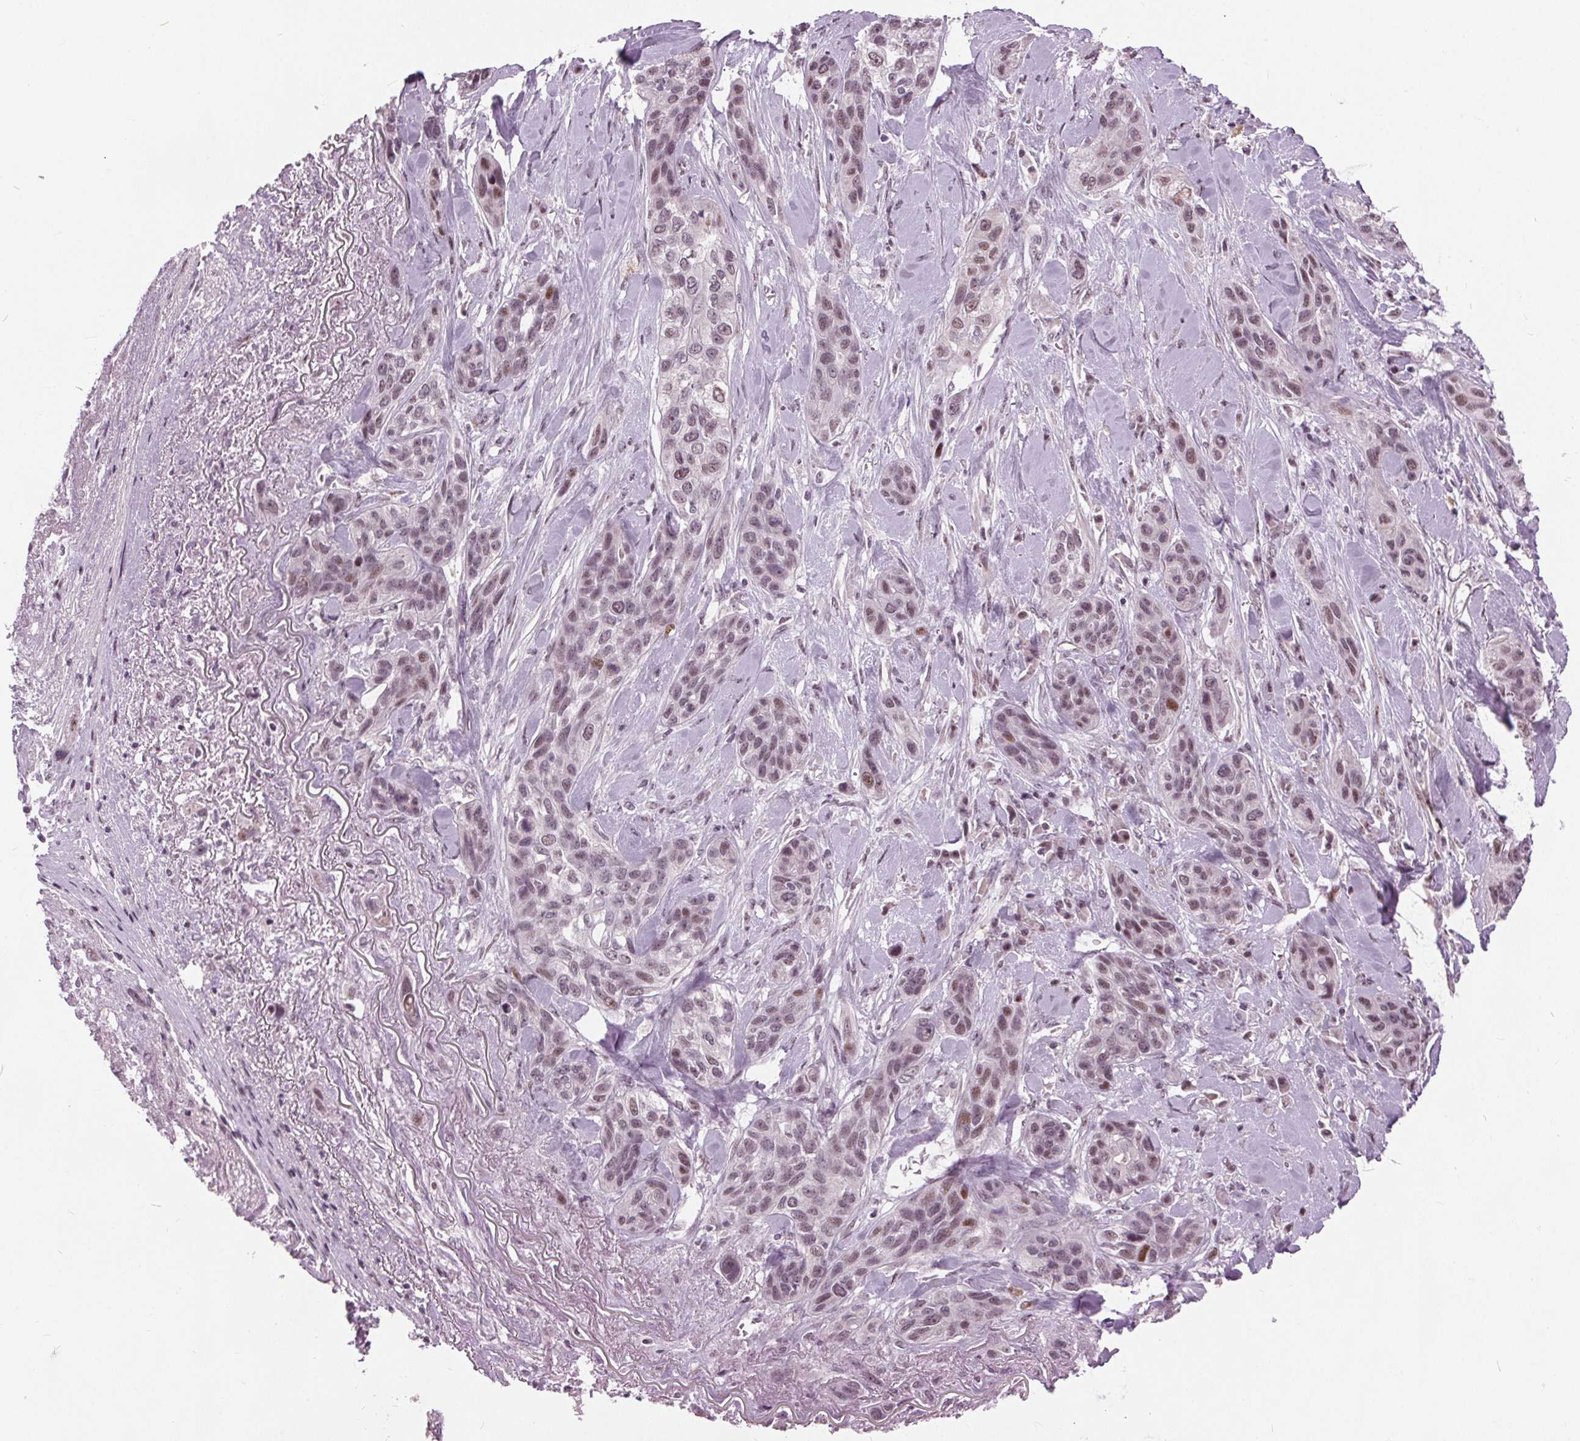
{"staining": {"intensity": "weak", "quantity": "25%-75%", "location": "nuclear"}, "tissue": "lung cancer", "cell_type": "Tumor cells", "image_type": "cancer", "snomed": [{"axis": "morphology", "description": "Squamous cell carcinoma, NOS"}, {"axis": "topography", "description": "Lung"}], "caption": "DAB (3,3'-diaminobenzidine) immunohistochemical staining of lung squamous cell carcinoma exhibits weak nuclear protein positivity in approximately 25%-75% of tumor cells. (DAB IHC with brightfield microscopy, high magnification).", "gene": "TTC34", "patient": {"sex": "female", "age": 70}}